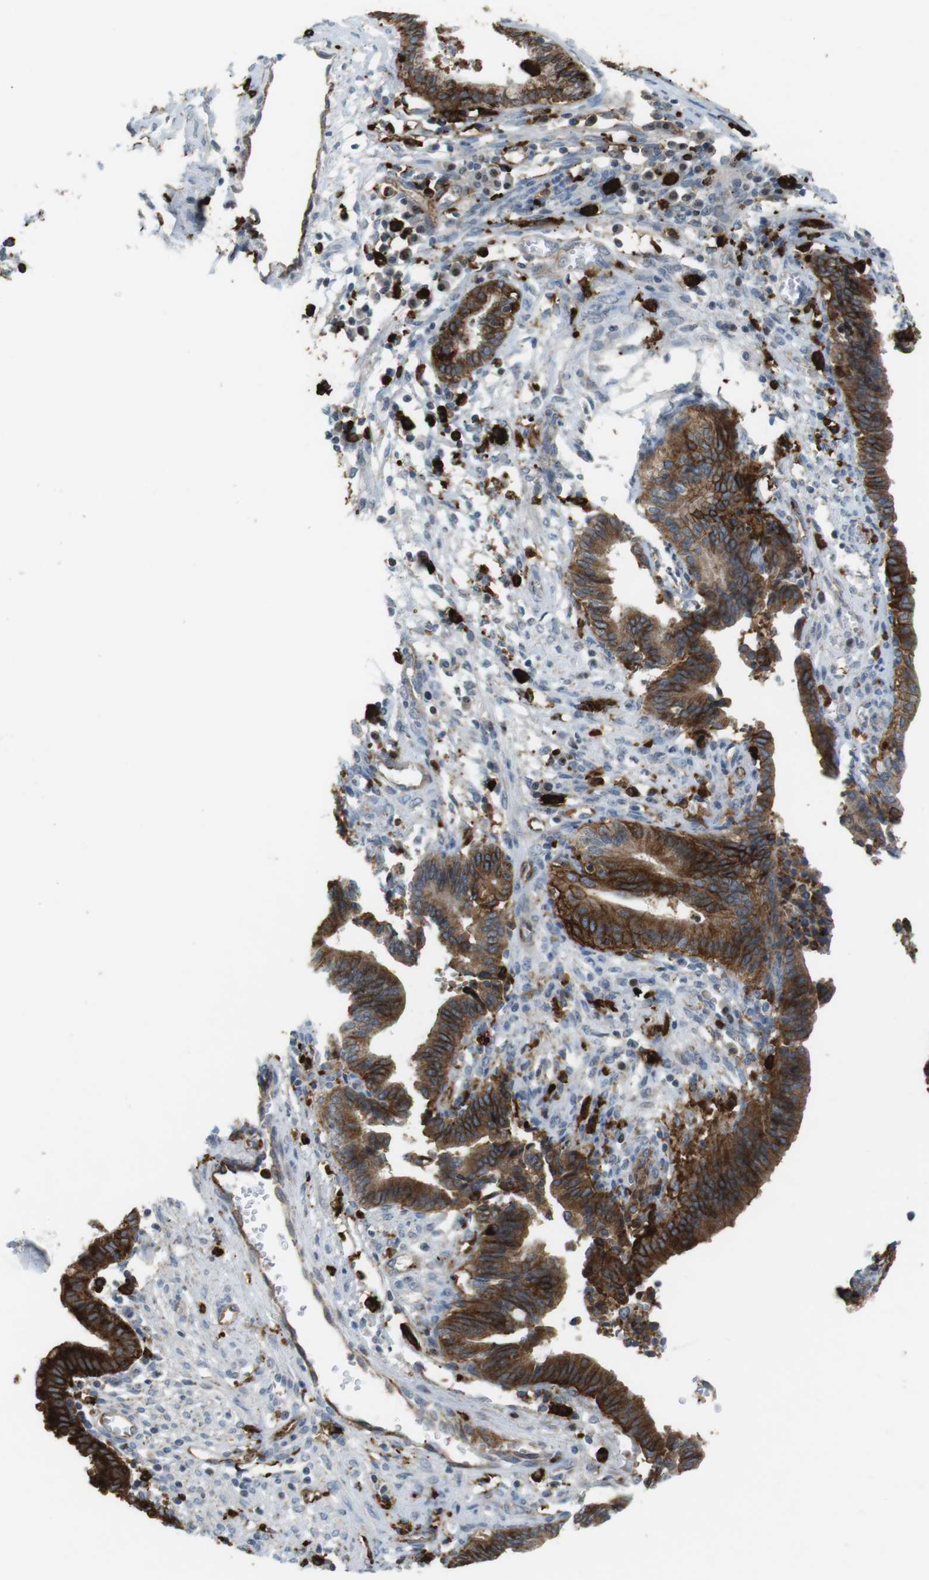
{"staining": {"intensity": "strong", "quantity": ">75%", "location": "cytoplasmic/membranous"}, "tissue": "cervical cancer", "cell_type": "Tumor cells", "image_type": "cancer", "snomed": [{"axis": "morphology", "description": "Adenocarcinoma, NOS"}, {"axis": "topography", "description": "Cervix"}], "caption": "Immunohistochemical staining of cervical adenocarcinoma displays strong cytoplasmic/membranous protein staining in approximately >75% of tumor cells. (Brightfield microscopy of DAB IHC at high magnification).", "gene": "HLA-DRA", "patient": {"sex": "female", "age": 44}}